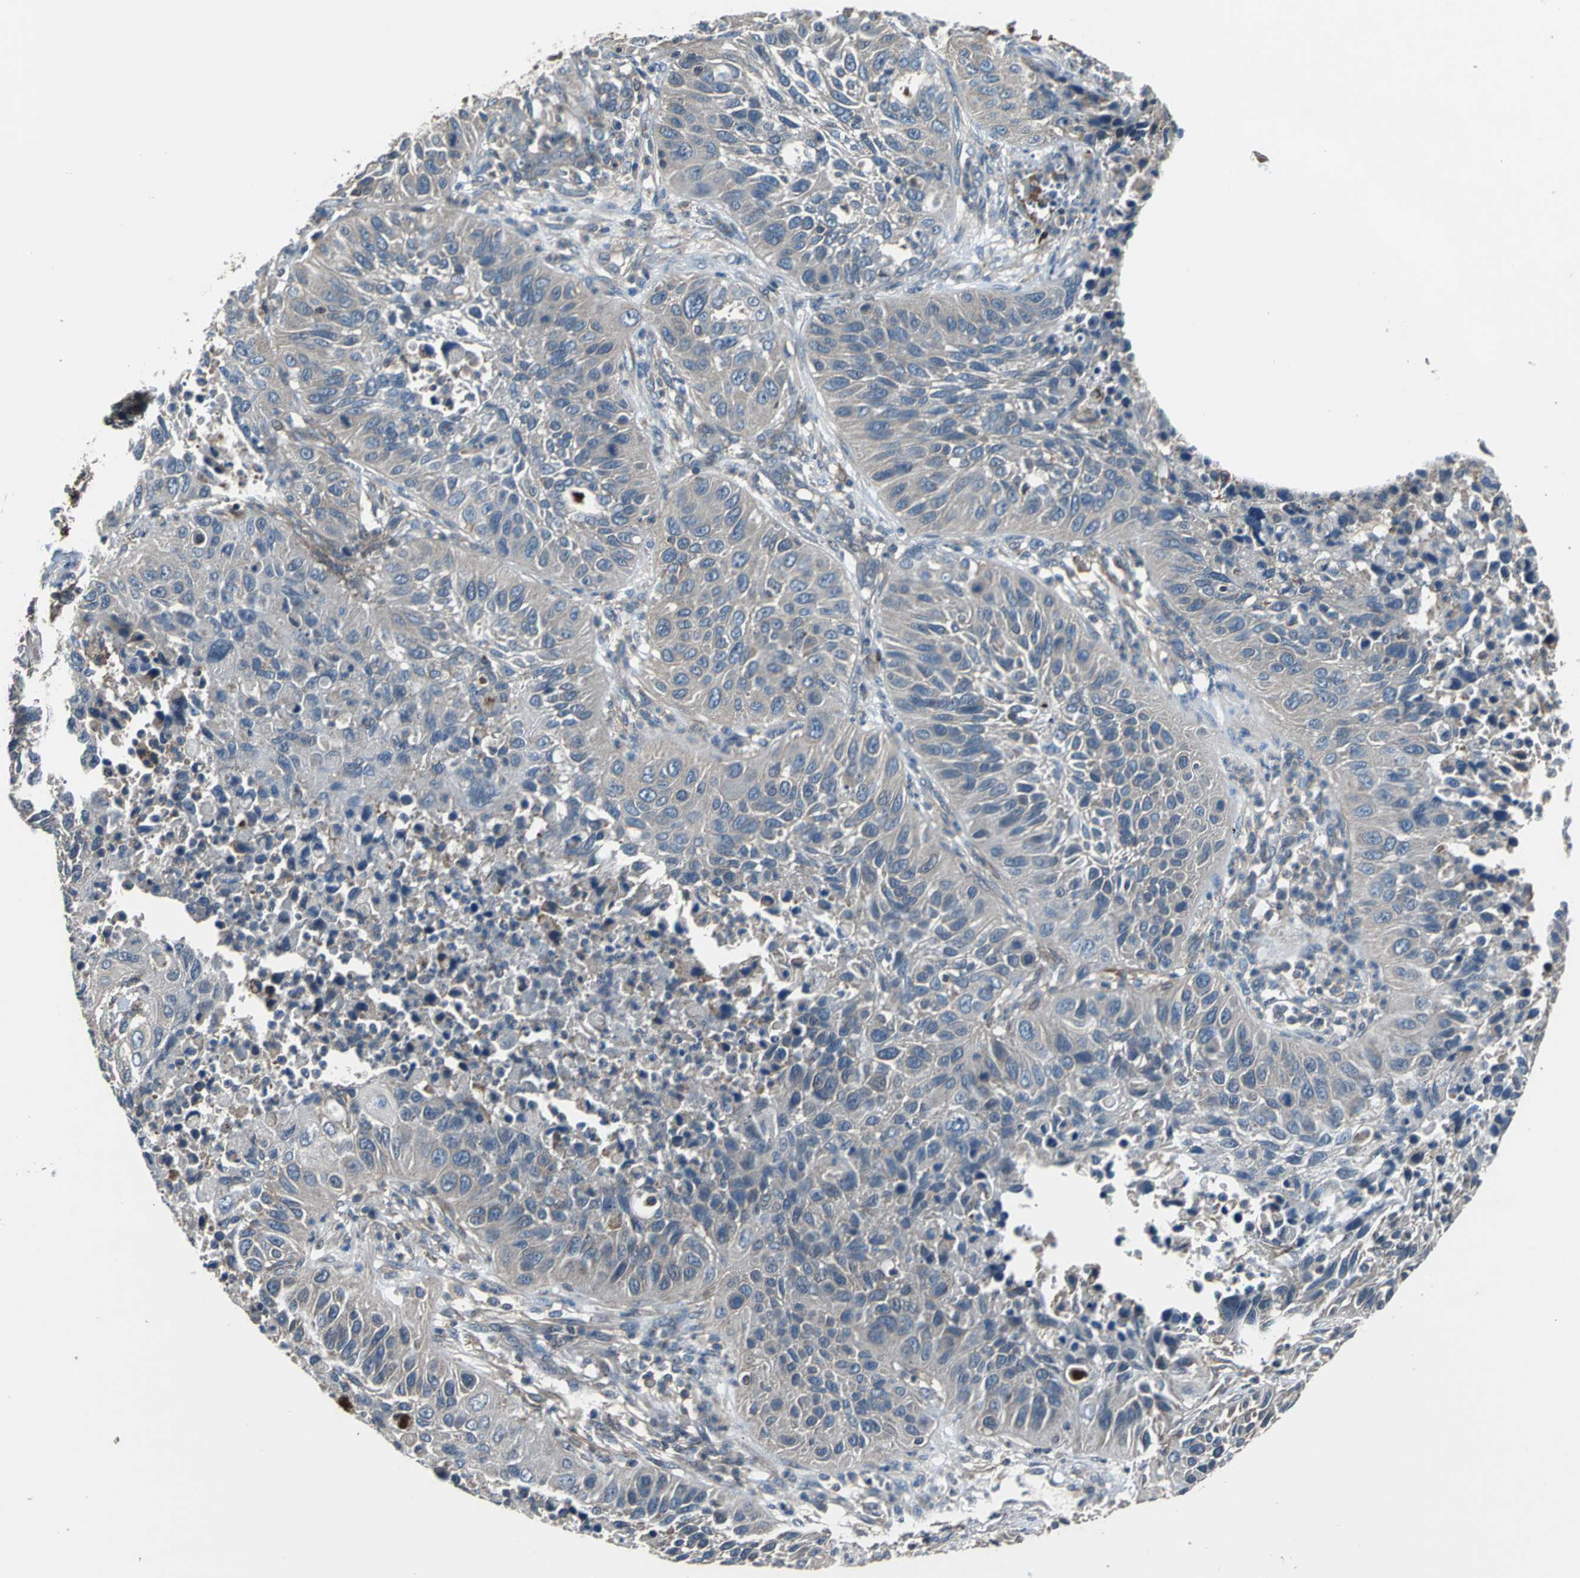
{"staining": {"intensity": "weak", "quantity": "25%-75%", "location": "cytoplasmic/membranous"}, "tissue": "lung cancer", "cell_type": "Tumor cells", "image_type": "cancer", "snomed": [{"axis": "morphology", "description": "Squamous cell carcinoma, NOS"}, {"axis": "topography", "description": "Lung"}], "caption": "Immunohistochemistry (IHC) photomicrograph of neoplastic tissue: squamous cell carcinoma (lung) stained using IHC reveals low levels of weak protein expression localized specifically in the cytoplasmic/membranous of tumor cells, appearing as a cytoplasmic/membranous brown color.", "gene": "PARVA", "patient": {"sex": "female", "age": 76}}